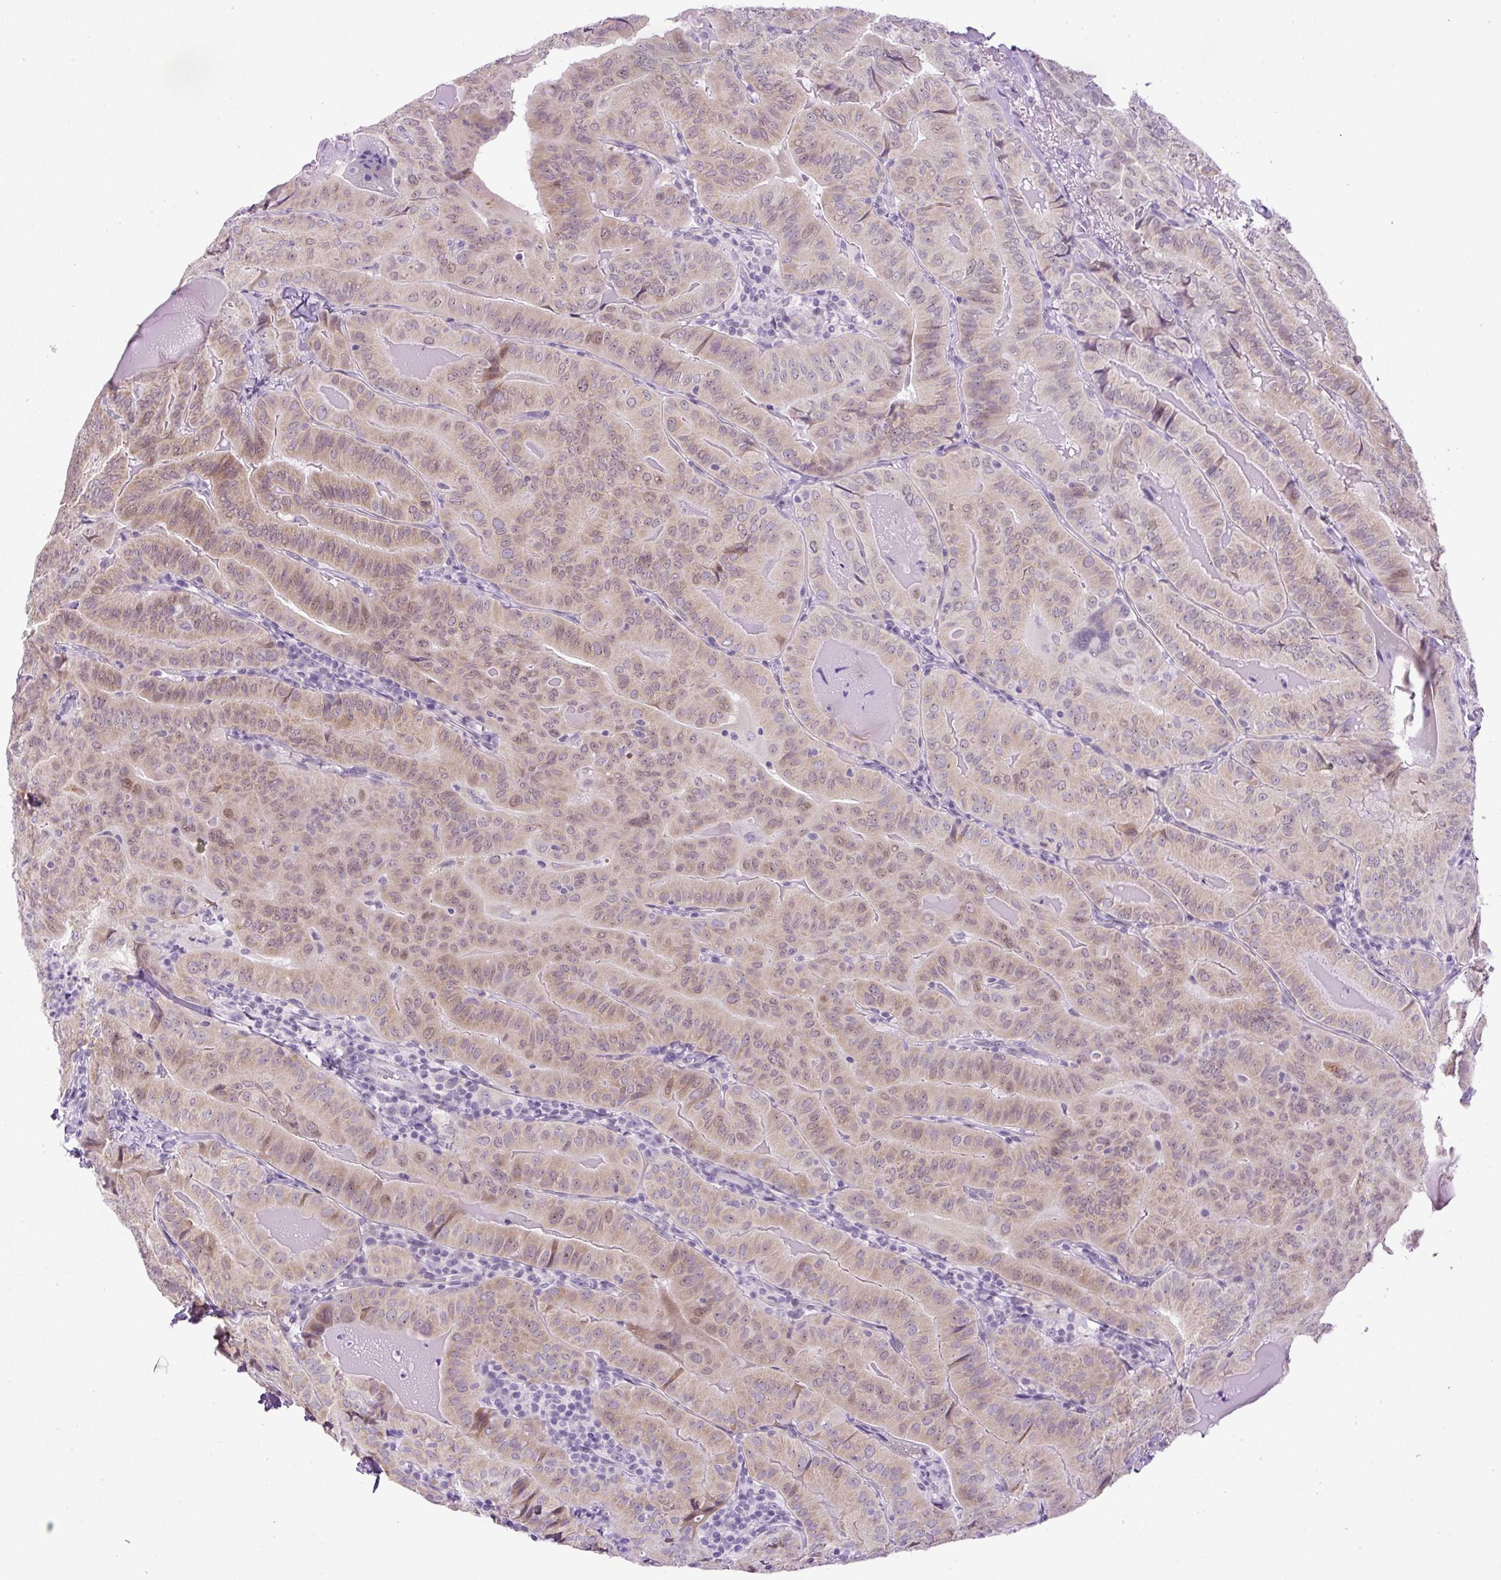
{"staining": {"intensity": "weak", "quantity": "<25%", "location": "cytoplasmic/membranous,nuclear"}, "tissue": "thyroid cancer", "cell_type": "Tumor cells", "image_type": "cancer", "snomed": [{"axis": "morphology", "description": "Papillary adenocarcinoma, NOS"}, {"axis": "topography", "description": "Thyroid gland"}], "caption": "Histopathology image shows no significant protein staining in tumor cells of thyroid cancer. Nuclei are stained in blue.", "gene": "RHBDD2", "patient": {"sex": "female", "age": 68}}